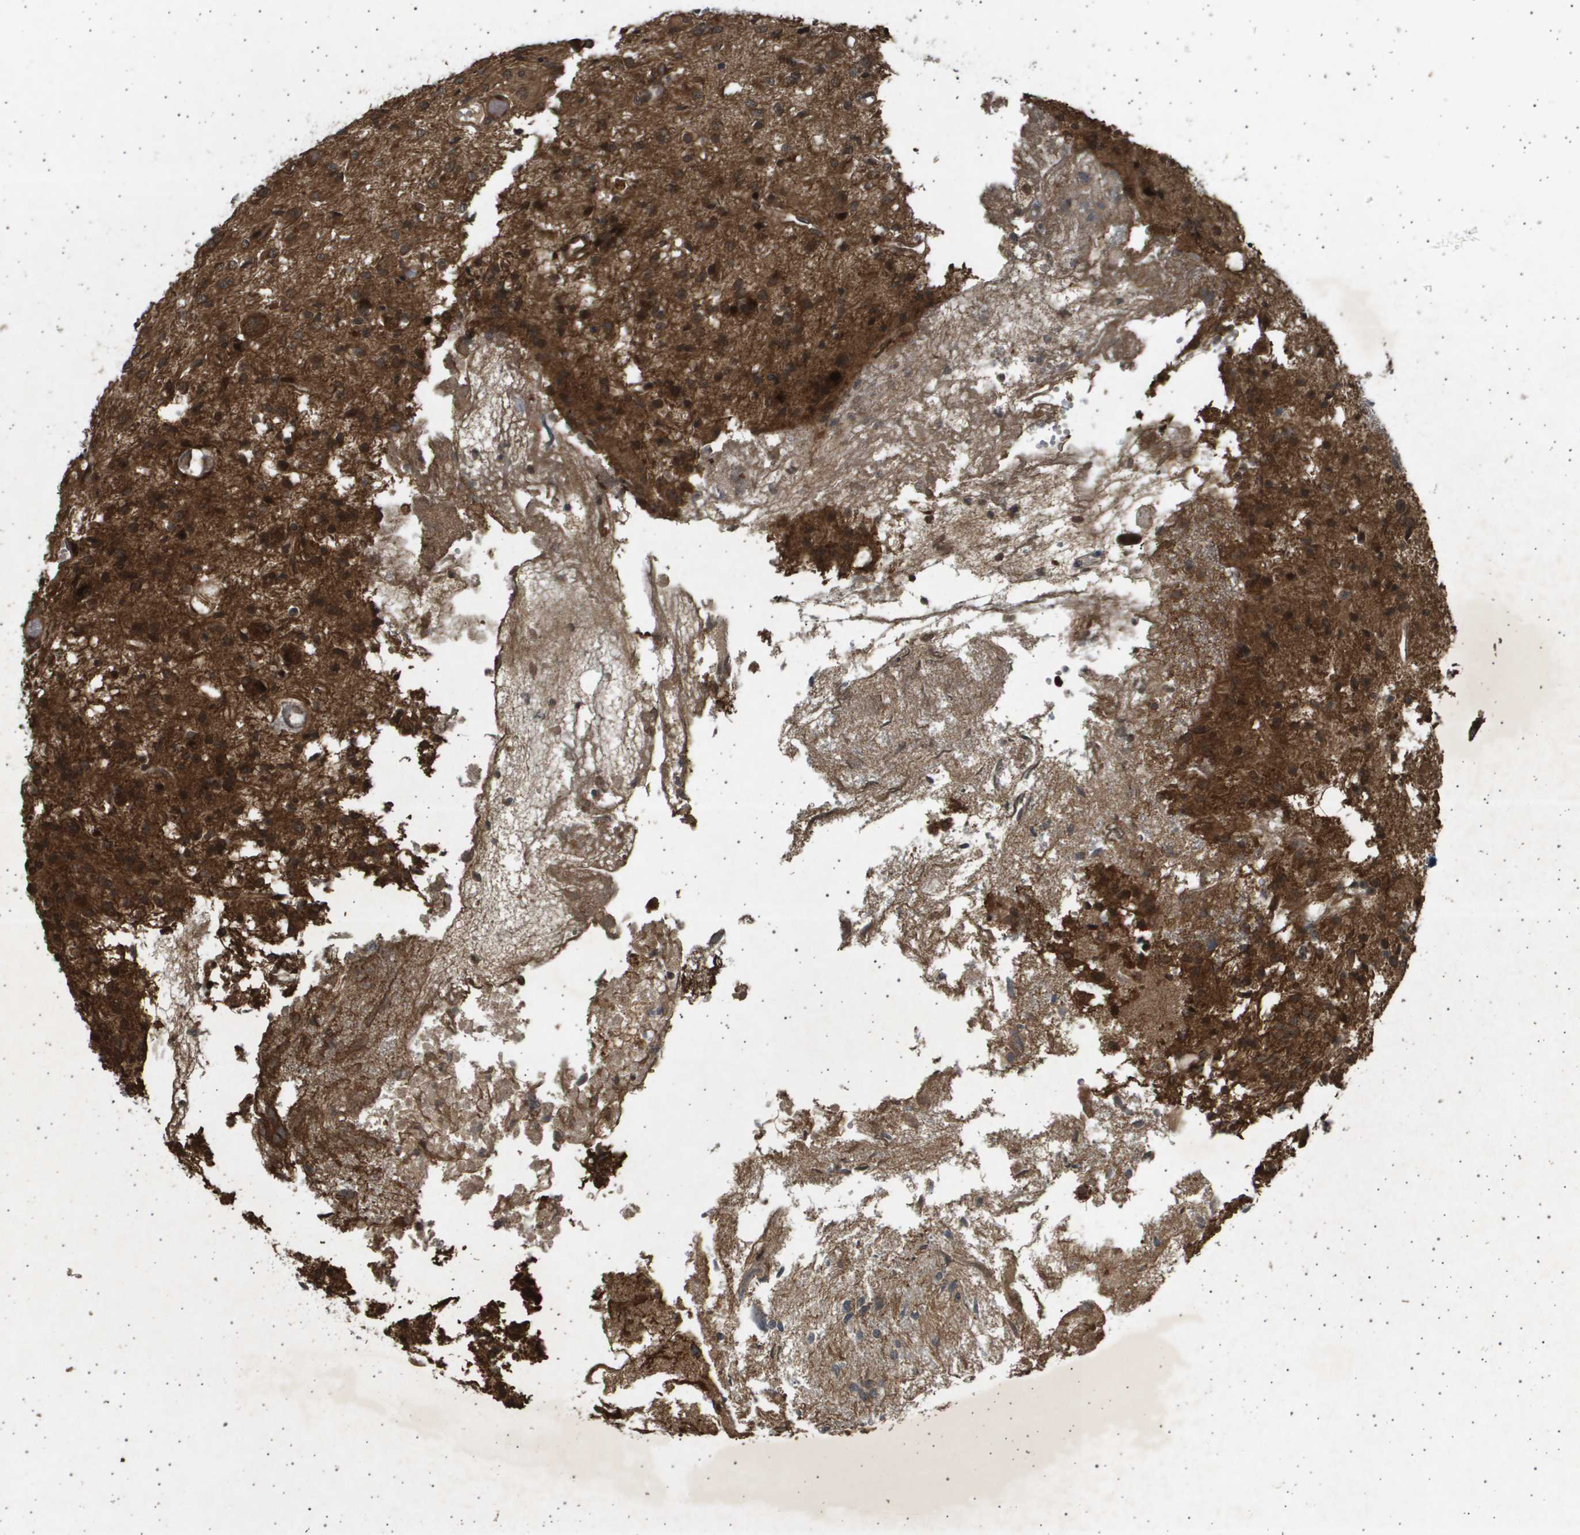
{"staining": {"intensity": "strong", "quantity": ">75%", "location": "cytoplasmic/membranous,nuclear"}, "tissue": "glioma", "cell_type": "Tumor cells", "image_type": "cancer", "snomed": [{"axis": "morphology", "description": "Glioma, malignant, High grade"}, {"axis": "topography", "description": "Brain"}], "caption": "Brown immunohistochemical staining in glioma displays strong cytoplasmic/membranous and nuclear expression in about >75% of tumor cells. The protein of interest is stained brown, and the nuclei are stained in blue (DAB IHC with brightfield microscopy, high magnification).", "gene": "TNRC6A", "patient": {"sex": "female", "age": 59}}